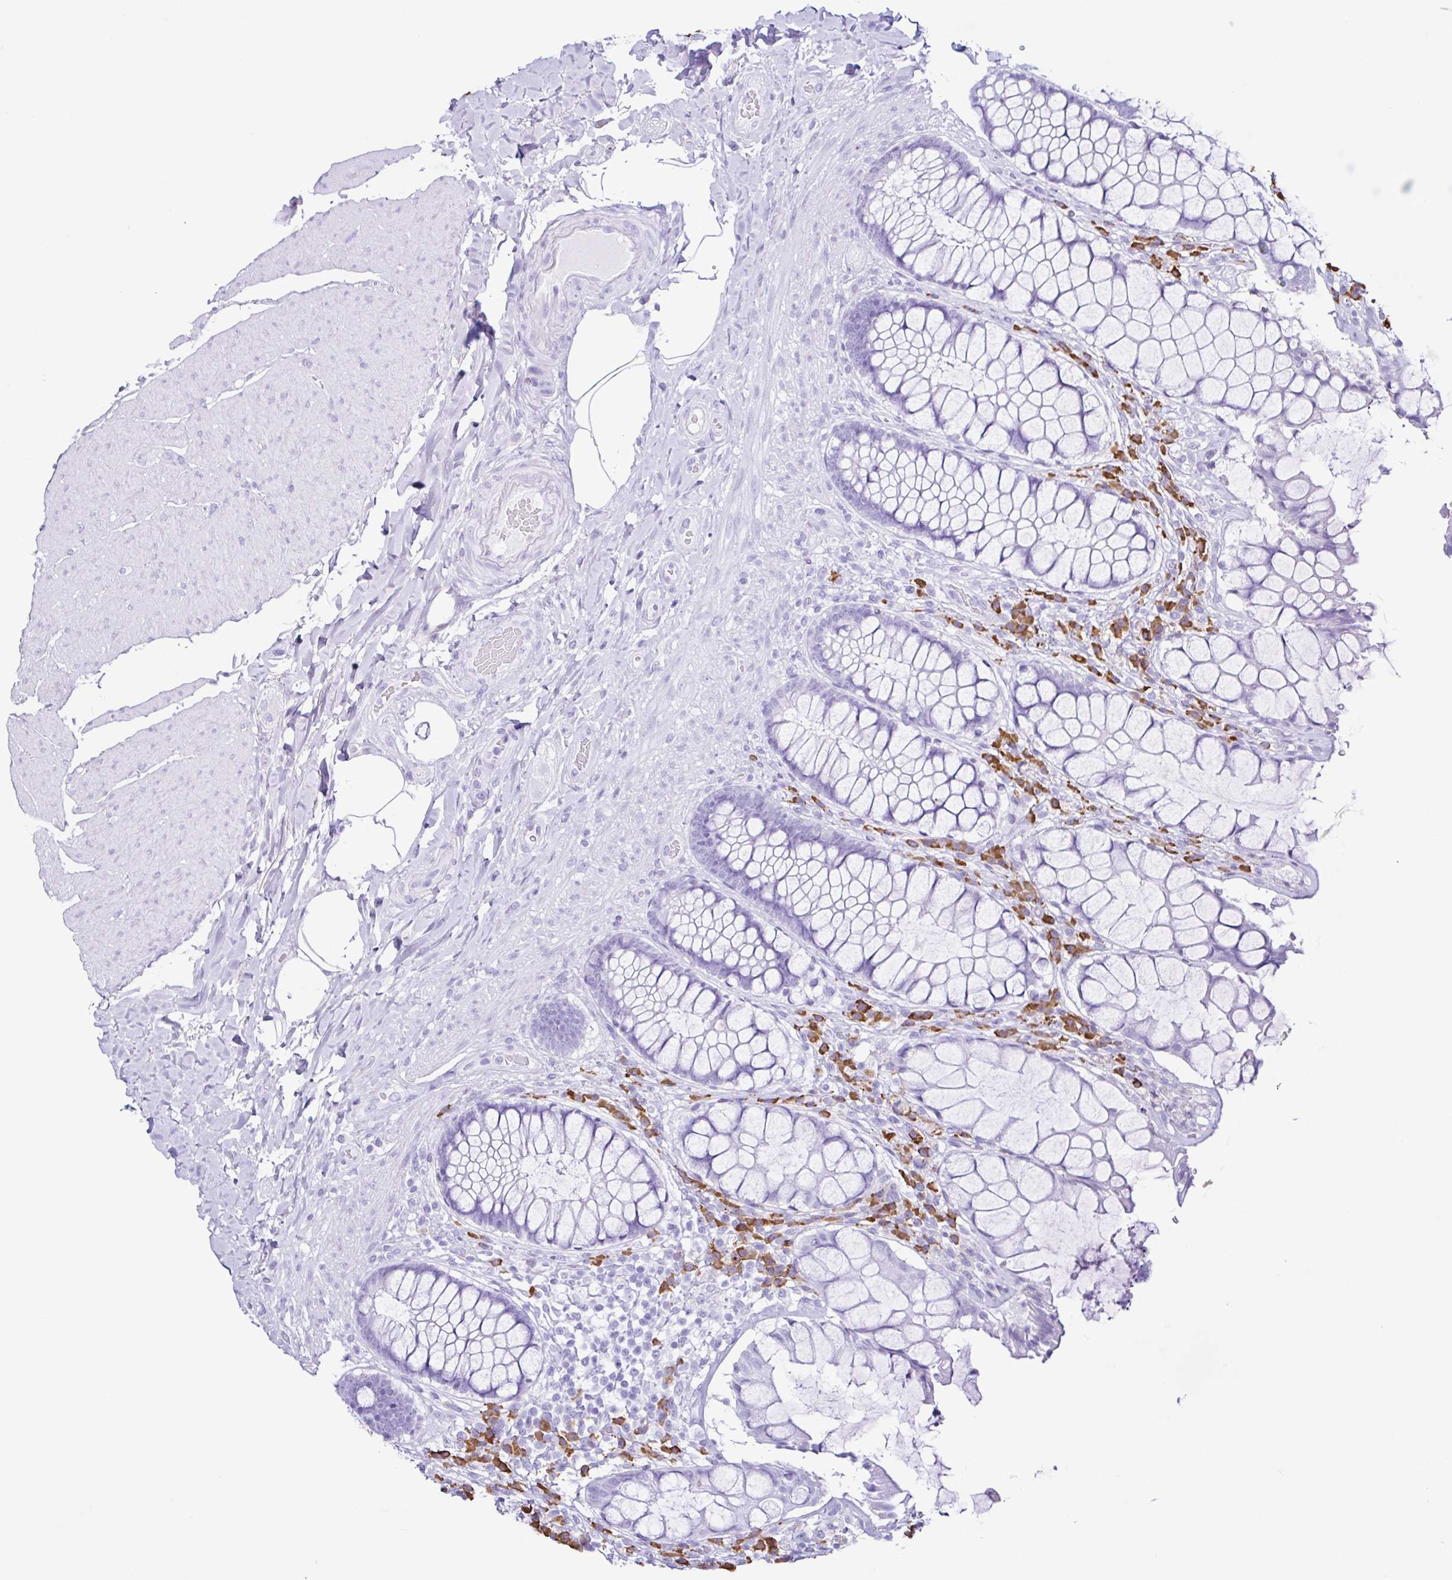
{"staining": {"intensity": "negative", "quantity": "none", "location": "none"}, "tissue": "rectum", "cell_type": "Glandular cells", "image_type": "normal", "snomed": [{"axis": "morphology", "description": "Normal tissue, NOS"}, {"axis": "topography", "description": "Rectum"}], "caption": "Immunohistochemistry (IHC) of normal human rectum displays no expression in glandular cells.", "gene": "PIGF", "patient": {"sex": "female", "age": 58}}